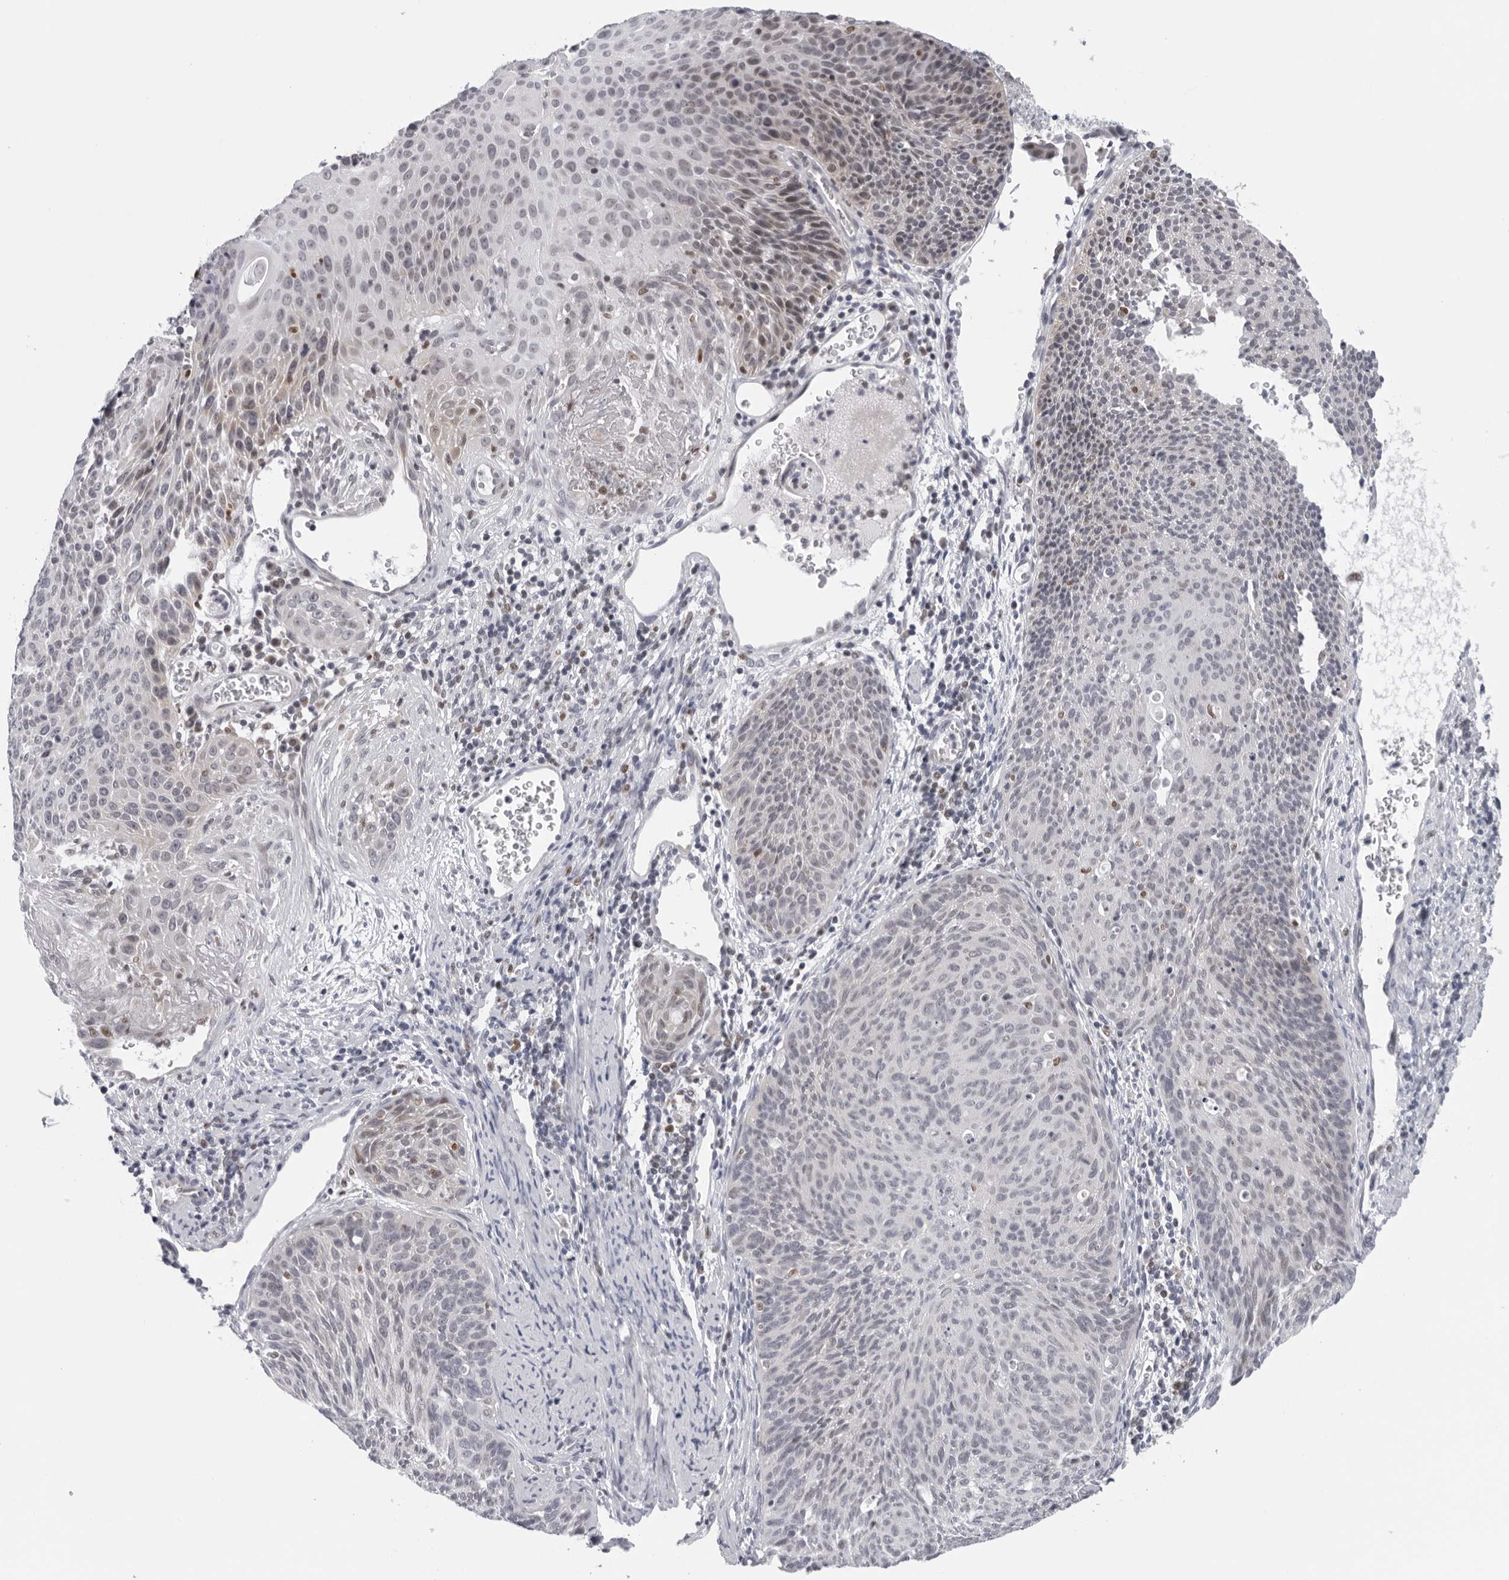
{"staining": {"intensity": "negative", "quantity": "none", "location": "none"}, "tissue": "cervical cancer", "cell_type": "Tumor cells", "image_type": "cancer", "snomed": [{"axis": "morphology", "description": "Squamous cell carcinoma, NOS"}, {"axis": "topography", "description": "Cervix"}], "caption": "Cervical cancer (squamous cell carcinoma) stained for a protein using immunohistochemistry exhibits no expression tumor cells.", "gene": "CPT2", "patient": {"sex": "female", "age": 55}}